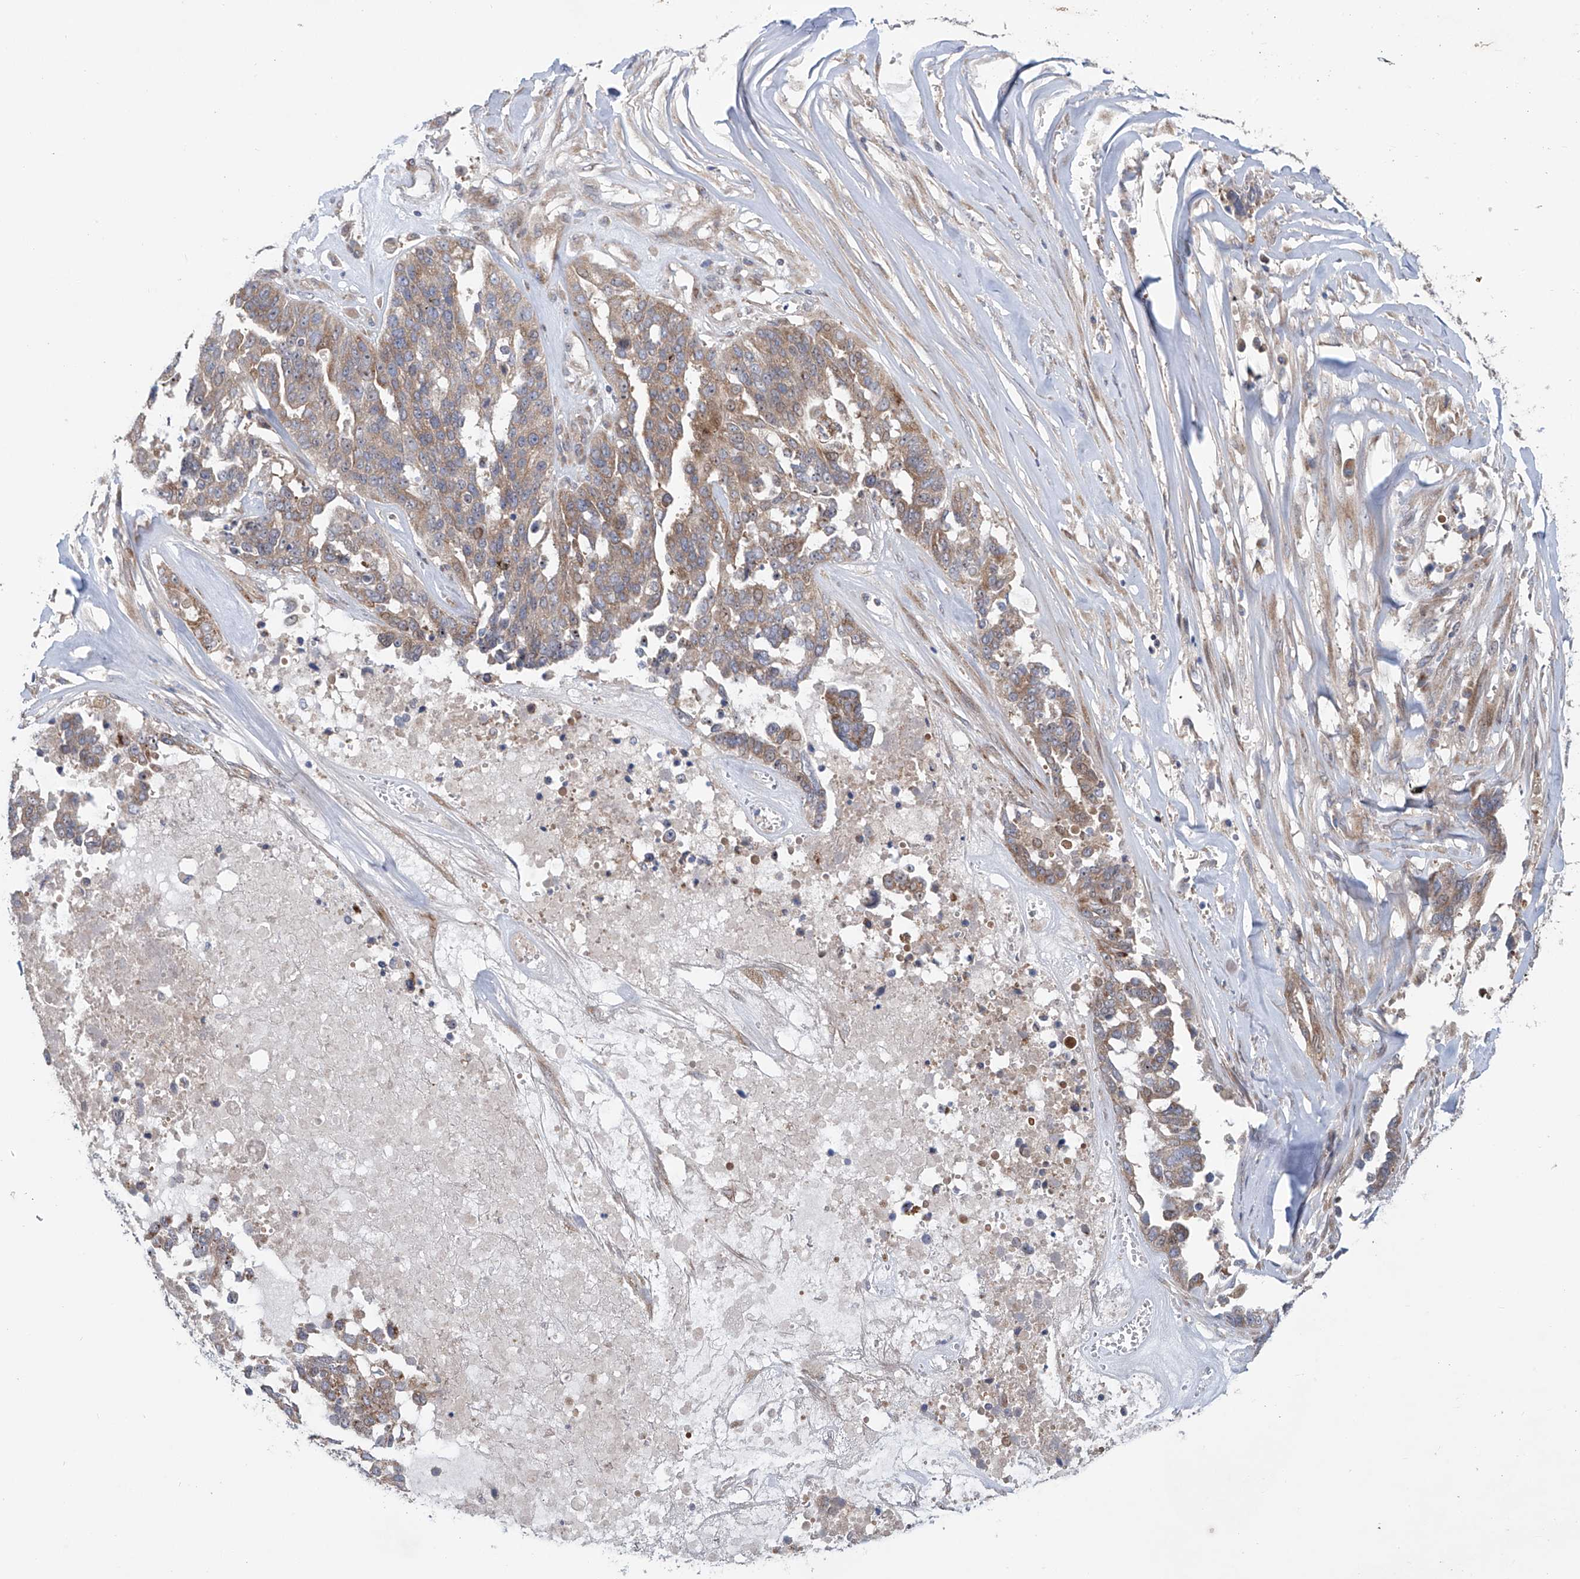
{"staining": {"intensity": "moderate", "quantity": ">75%", "location": "cytoplasmic/membranous"}, "tissue": "ovarian cancer", "cell_type": "Tumor cells", "image_type": "cancer", "snomed": [{"axis": "morphology", "description": "Cystadenocarcinoma, serous, NOS"}, {"axis": "topography", "description": "Ovary"}], "caption": "Immunohistochemical staining of human serous cystadenocarcinoma (ovarian) reveals medium levels of moderate cytoplasmic/membranous expression in about >75% of tumor cells.", "gene": "KLC4", "patient": {"sex": "female", "age": 44}}